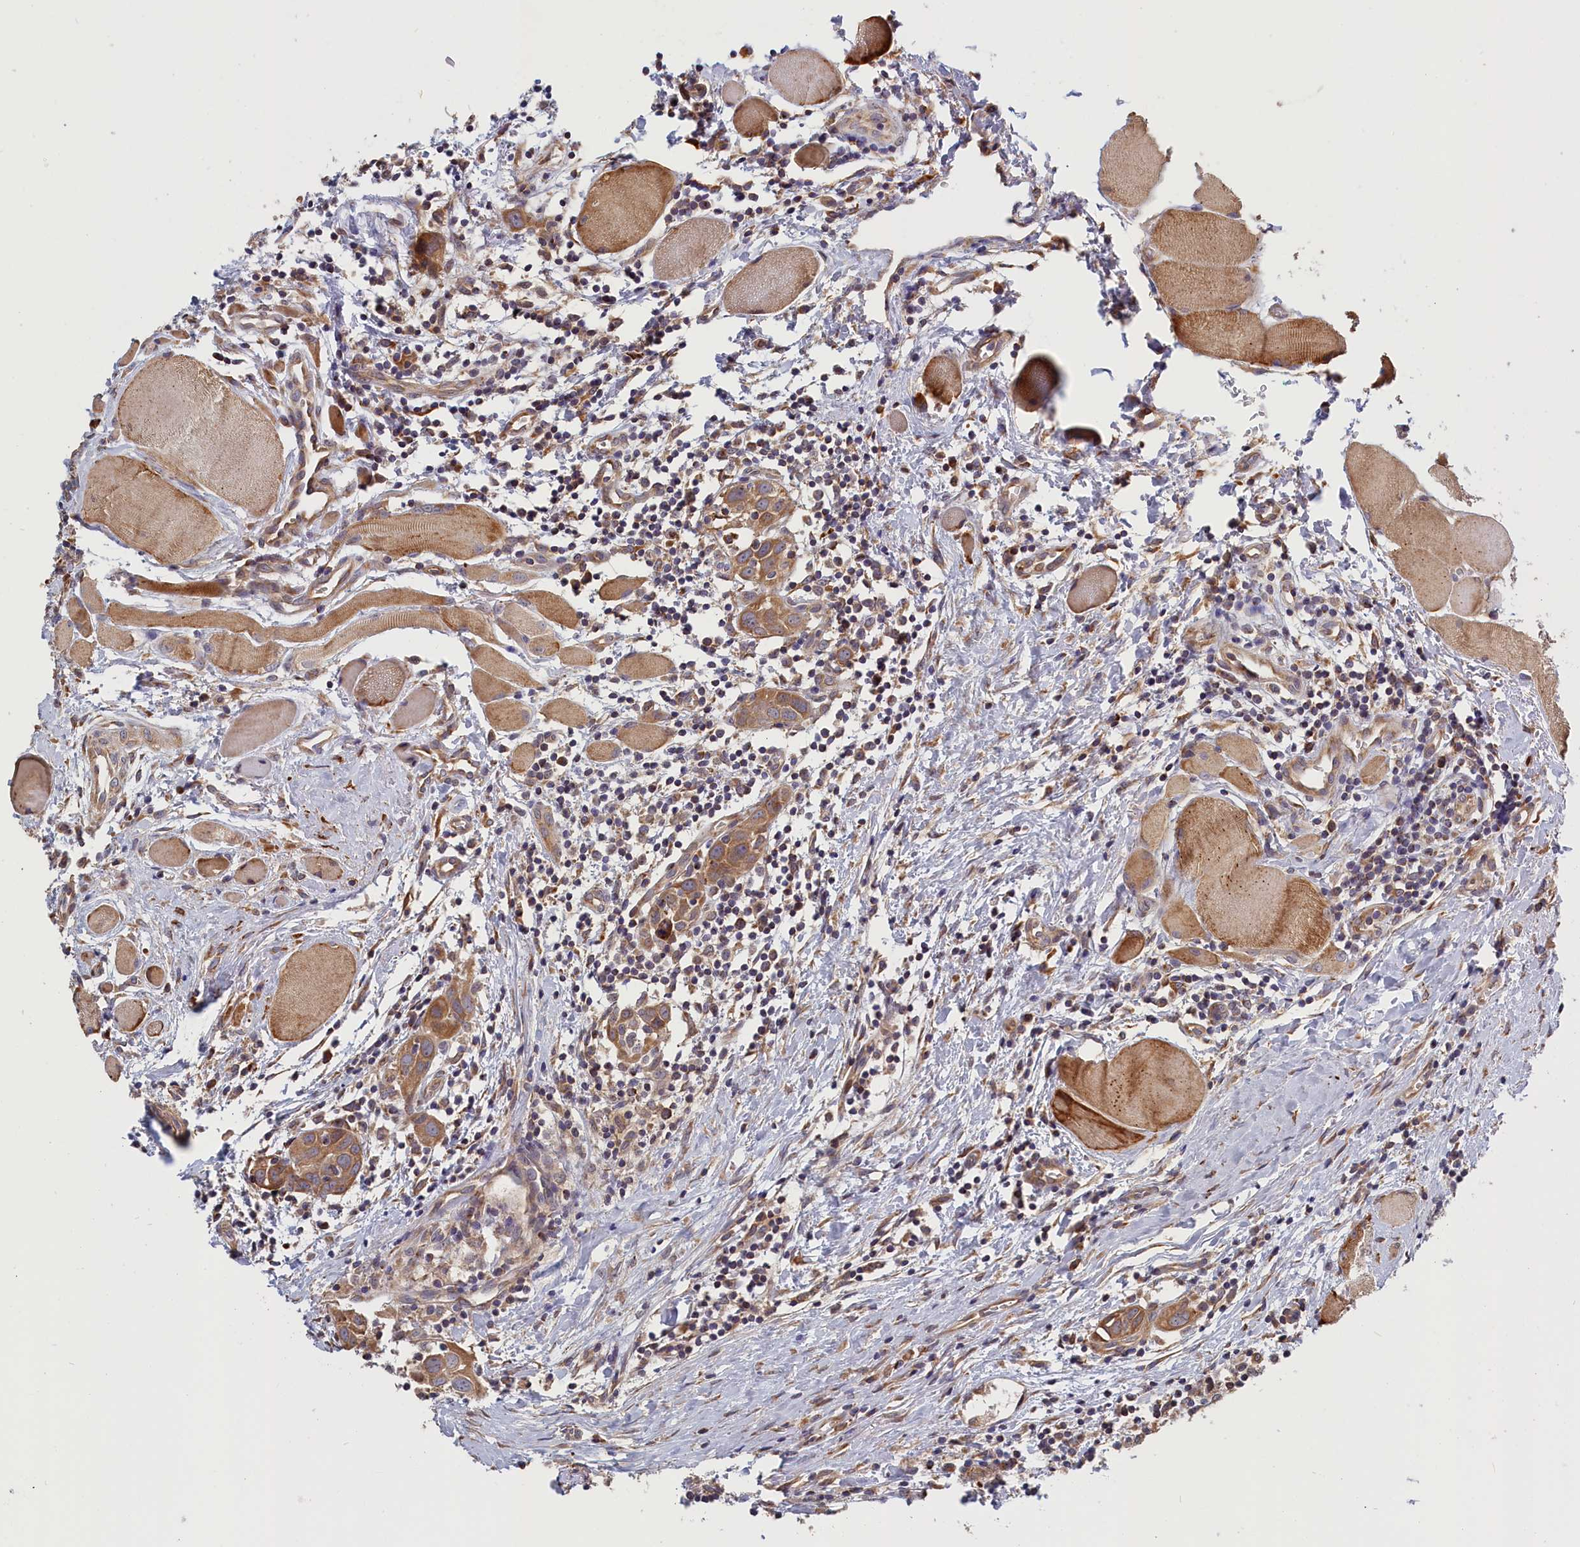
{"staining": {"intensity": "moderate", "quantity": ">75%", "location": "cytoplasmic/membranous"}, "tissue": "head and neck cancer", "cell_type": "Tumor cells", "image_type": "cancer", "snomed": [{"axis": "morphology", "description": "Squamous cell carcinoma, NOS"}, {"axis": "topography", "description": "Oral tissue"}, {"axis": "topography", "description": "Head-Neck"}], "caption": "The image exhibits a brown stain indicating the presence of a protein in the cytoplasmic/membranous of tumor cells in head and neck cancer (squamous cell carcinoma).", "gene": "CEP44", "patient": {"sex": "female", "age": 50}}